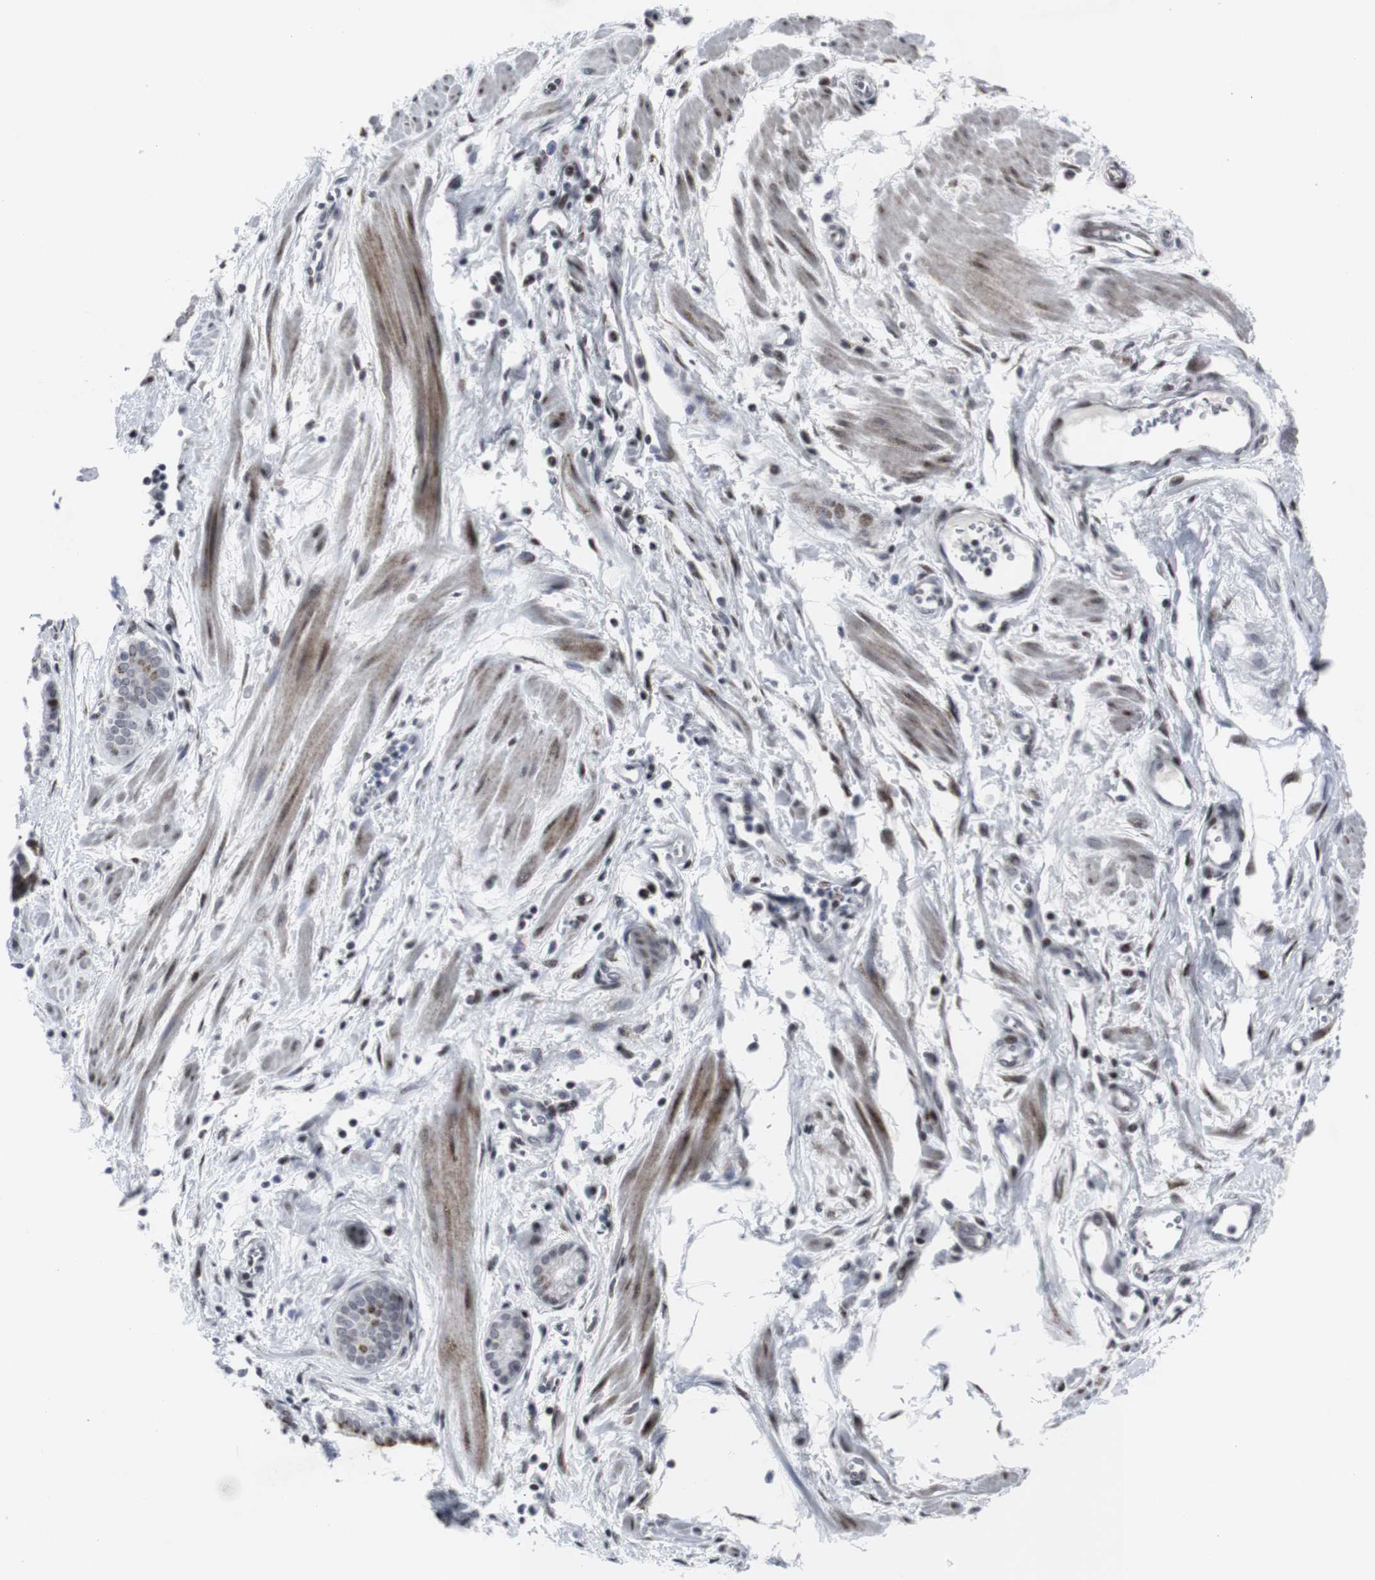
{"staining": {"intensity": "moderate", "quantity": "25%-75%", "location": "cytoplasmic/membranous,nuclear"}, "tissue": "pancreatic cancer", "cell_type": "Tumor cells", "image_type": "cancer", "snomed": [{"axis": "morphology", "description": "Normal tissue, NOS"}, {"axis": "topography", "description": "Lymph node"}], "caption": "Protein staining shows moderate cytoplasmic/membranous and nuclear staining in approximately 25%-75% of tumor cells in pancreatic cancer.", "gene": "MLH1", "patient": {"sex": "male", "age": 50}}